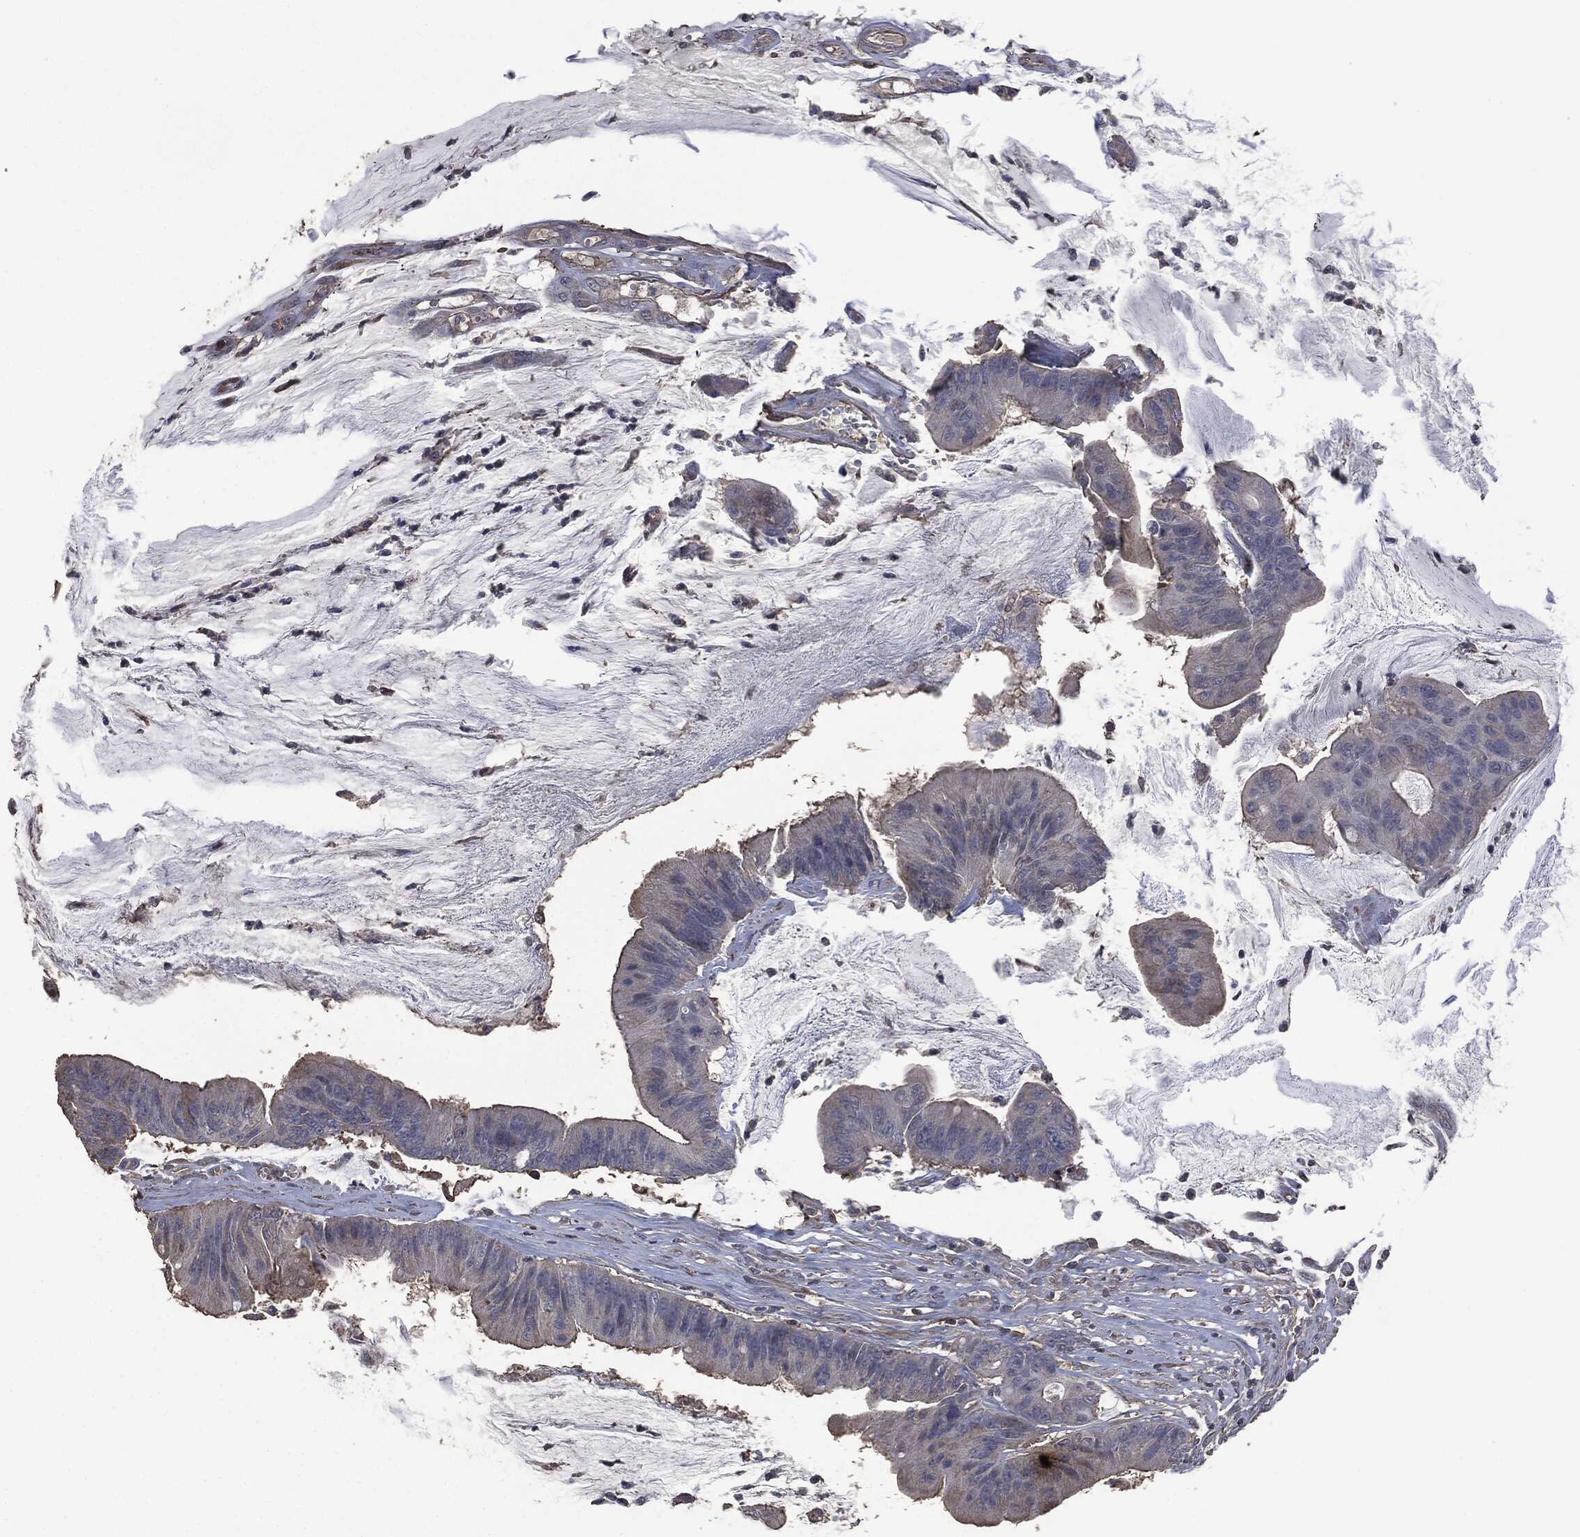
{"staining": {"intensity": "negative", "quantity": "none", "location": "none"}, "tissue": "colorectal cancer", "cell_type": "Tumor cells", "image_type": "cancer", "snomed": [{"axis": "morphology", "description": "Adenocarcinoma, NOS"}, {"axis": "topography", "description": "Colon"}], "caption": "Tumor cells are negative for protein expression in human colorectal cancer (adenocarcinoma).", "gene": "MSLN", "patient": {"sex": "female", "age": 69}}